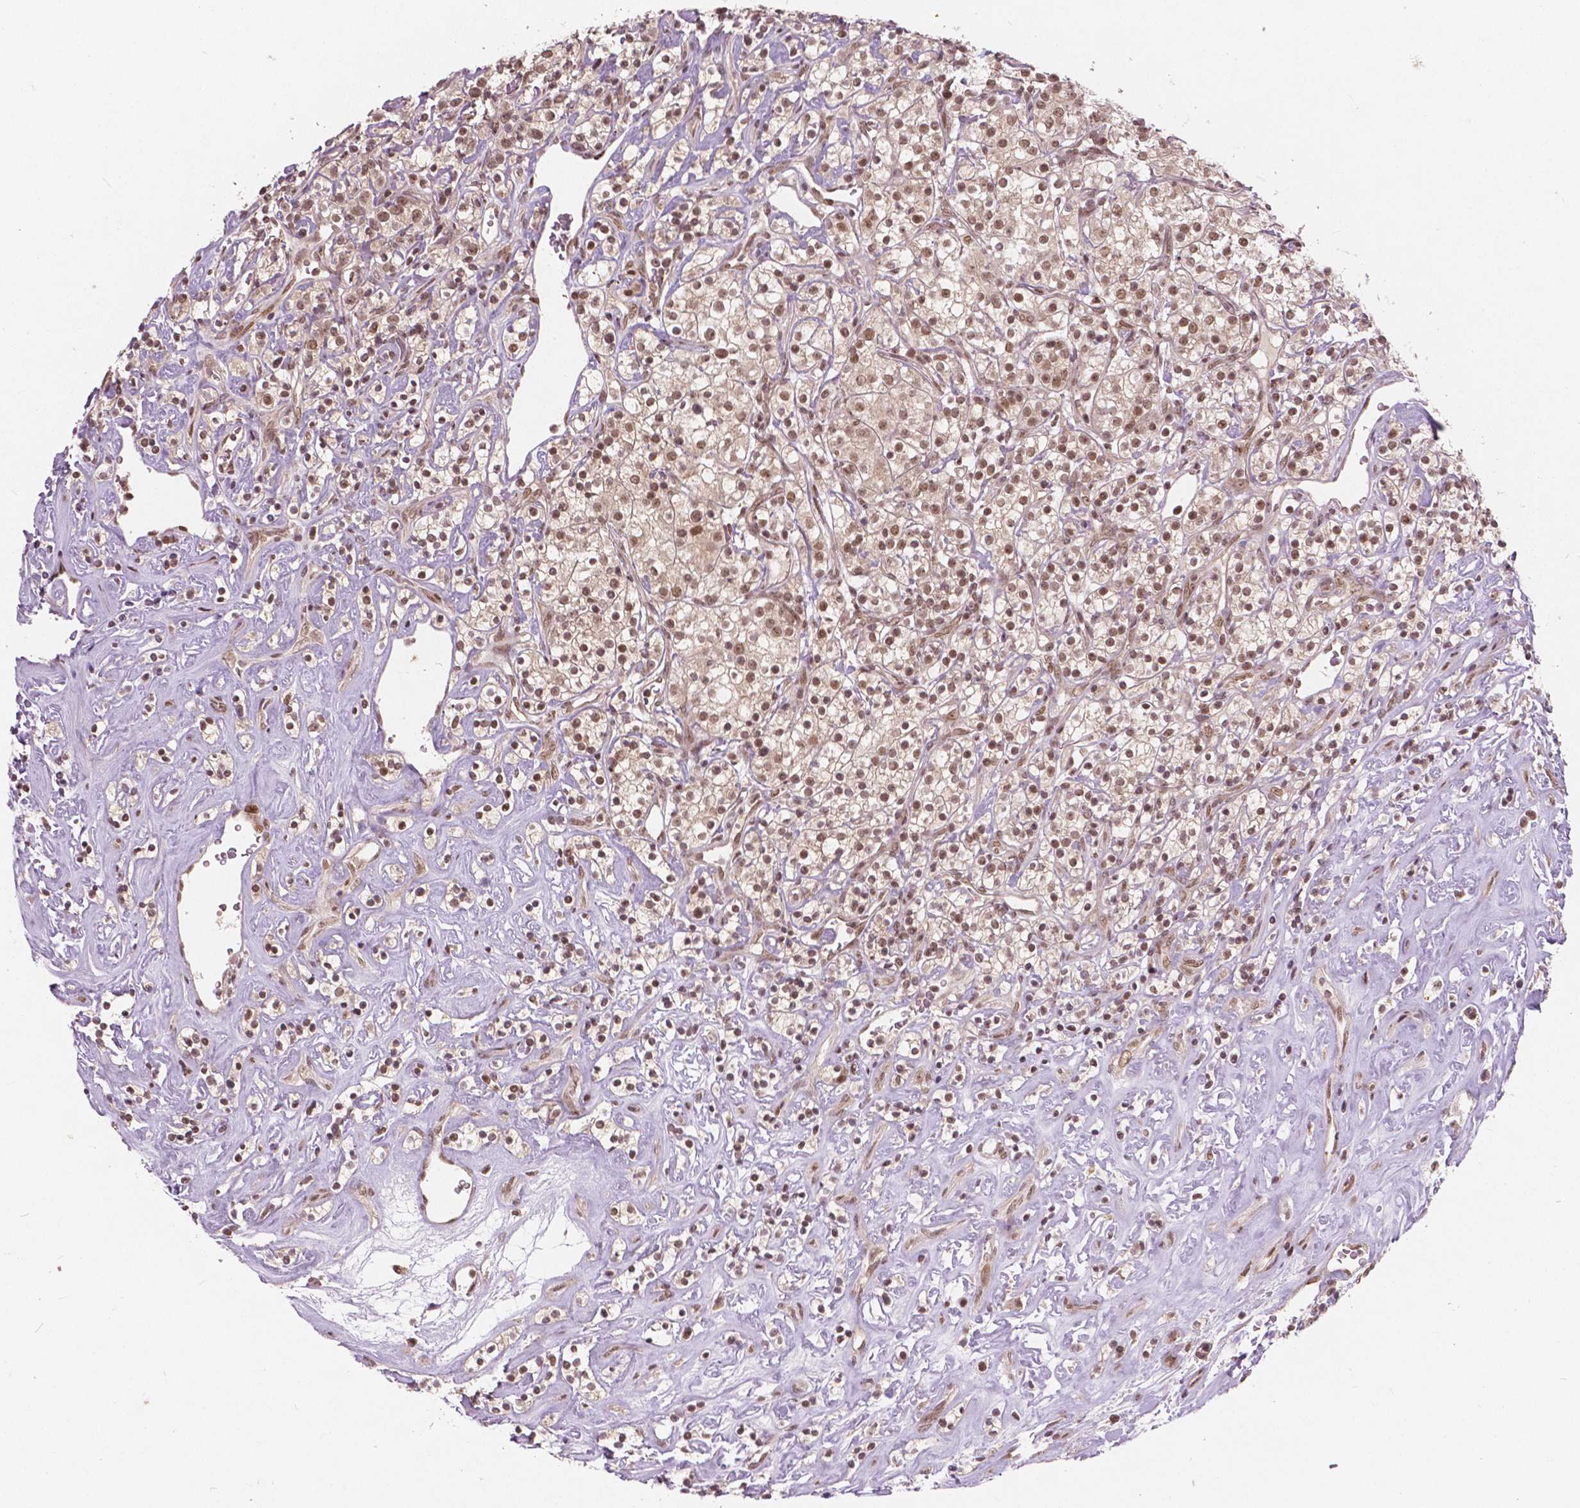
{"staining": {"intensity": "moderate", "quantity": ">75%", "location": "nuclear"}, "tissue": "renal cancer", "cell_type": "Tumor cells", "image_type": "cancer", "snomed": [{"axis": "morphology", "description": "Adenocarcinoma, NOS"}, {"axis": "topography", "description": "Kidney"}], "caption": "Human adenocarcinoma (renal) stained with a brown dye reveals moderate nuclear positive positivity in about >75% of tumor cells.", "gene": "NSD2", "patient": {"sex": "male", "age": 77}}